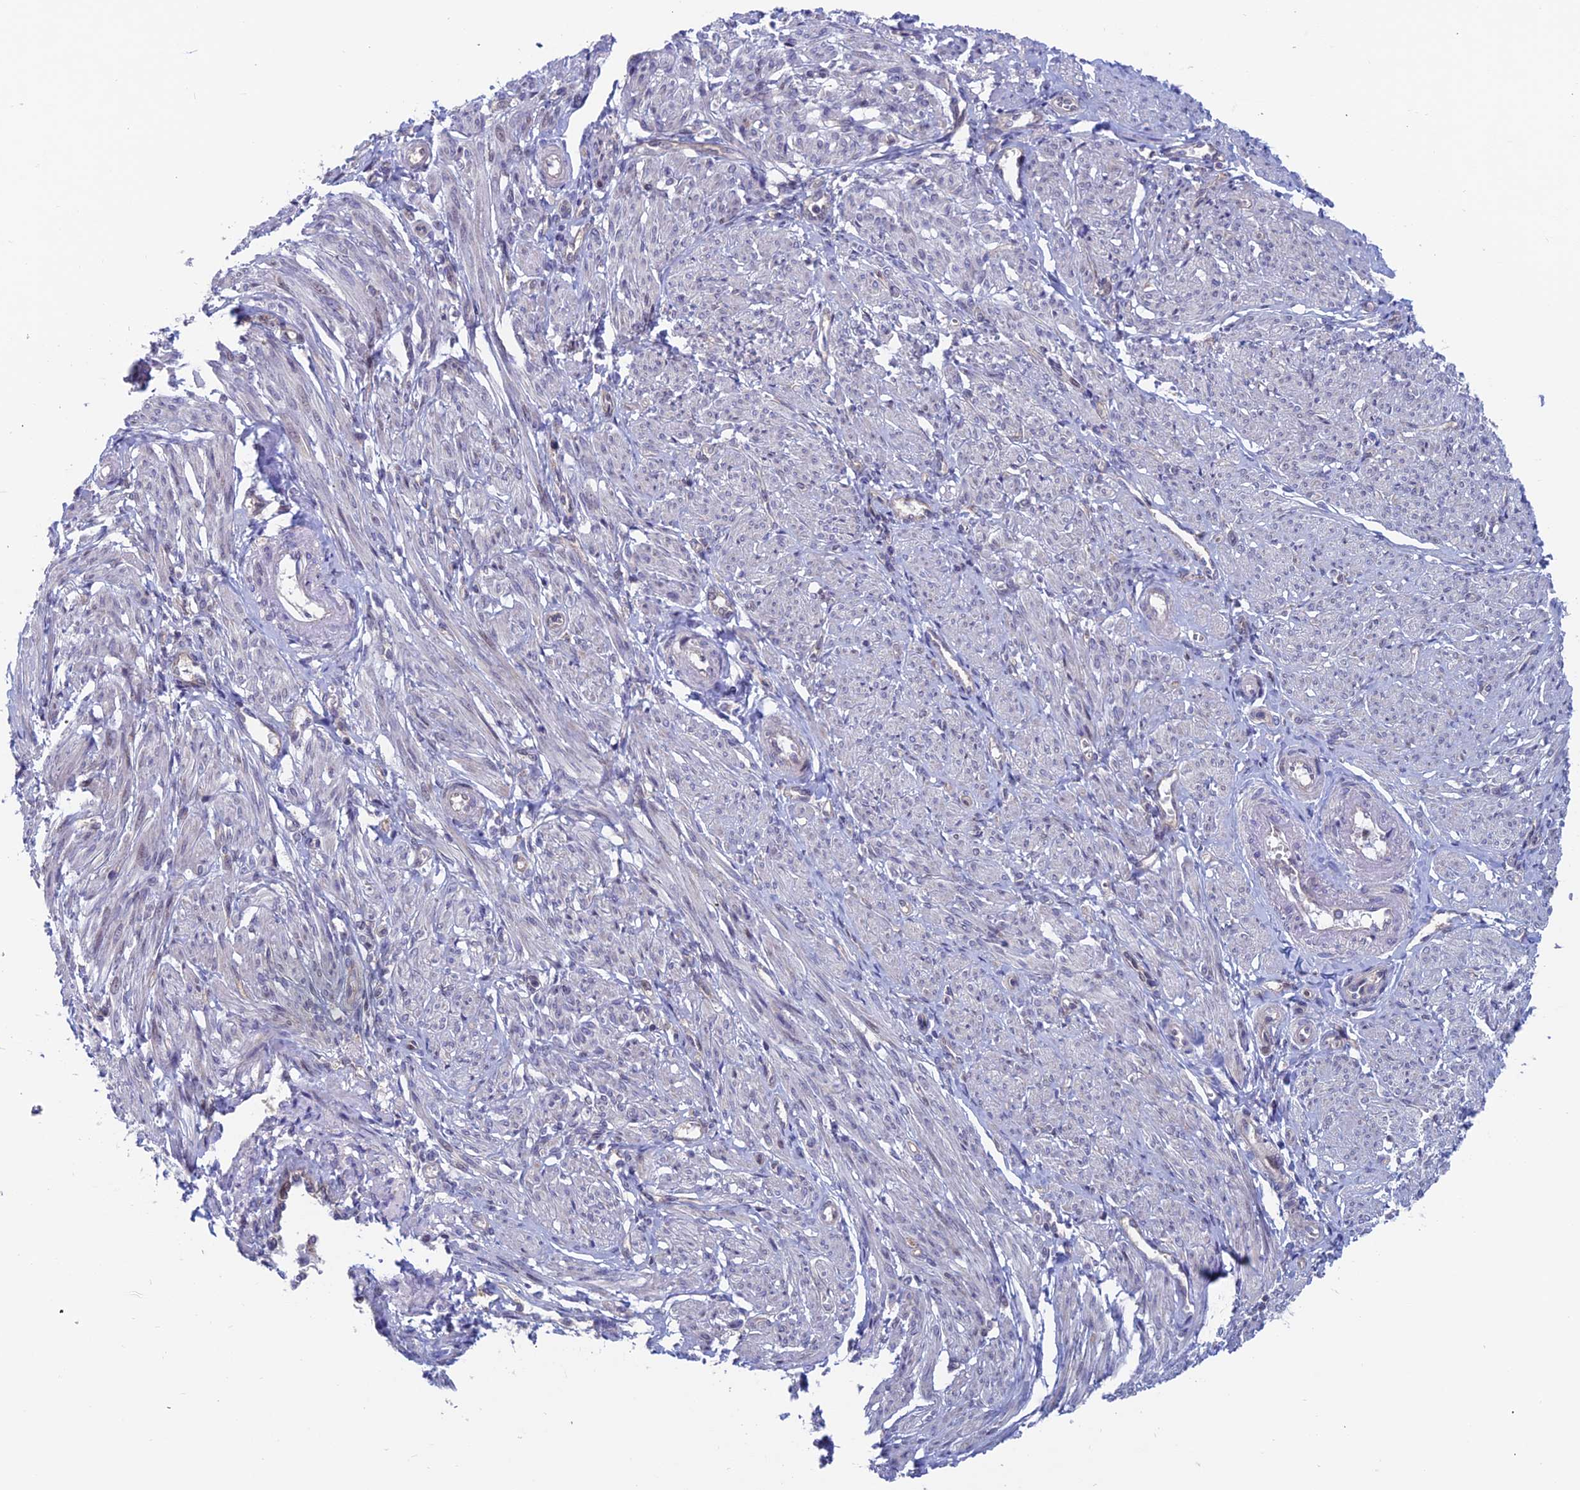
{"staining": {"intensity": "negative", "quantity": "none", "location": "none"}, "tissue": "smooth muscle", "cell_type": "Smooth muscle cells", "image_type": "normal", "snomed": [{"axis": "morphology", "description": "Normal tissue, NOS"}, {"axis": "topography", "description": "Smooth muscle"}], "caption": "Immunohistochemistry (IHC) micrograph of benign smooth muscle: human smooth muscle stained with DAB (3,3'-diaminobenzidine) demonstrates no significant protein staining in smooth muscle cells.", "gene": "IGBP1", "patient": {"sex": "female", "age": 39}}